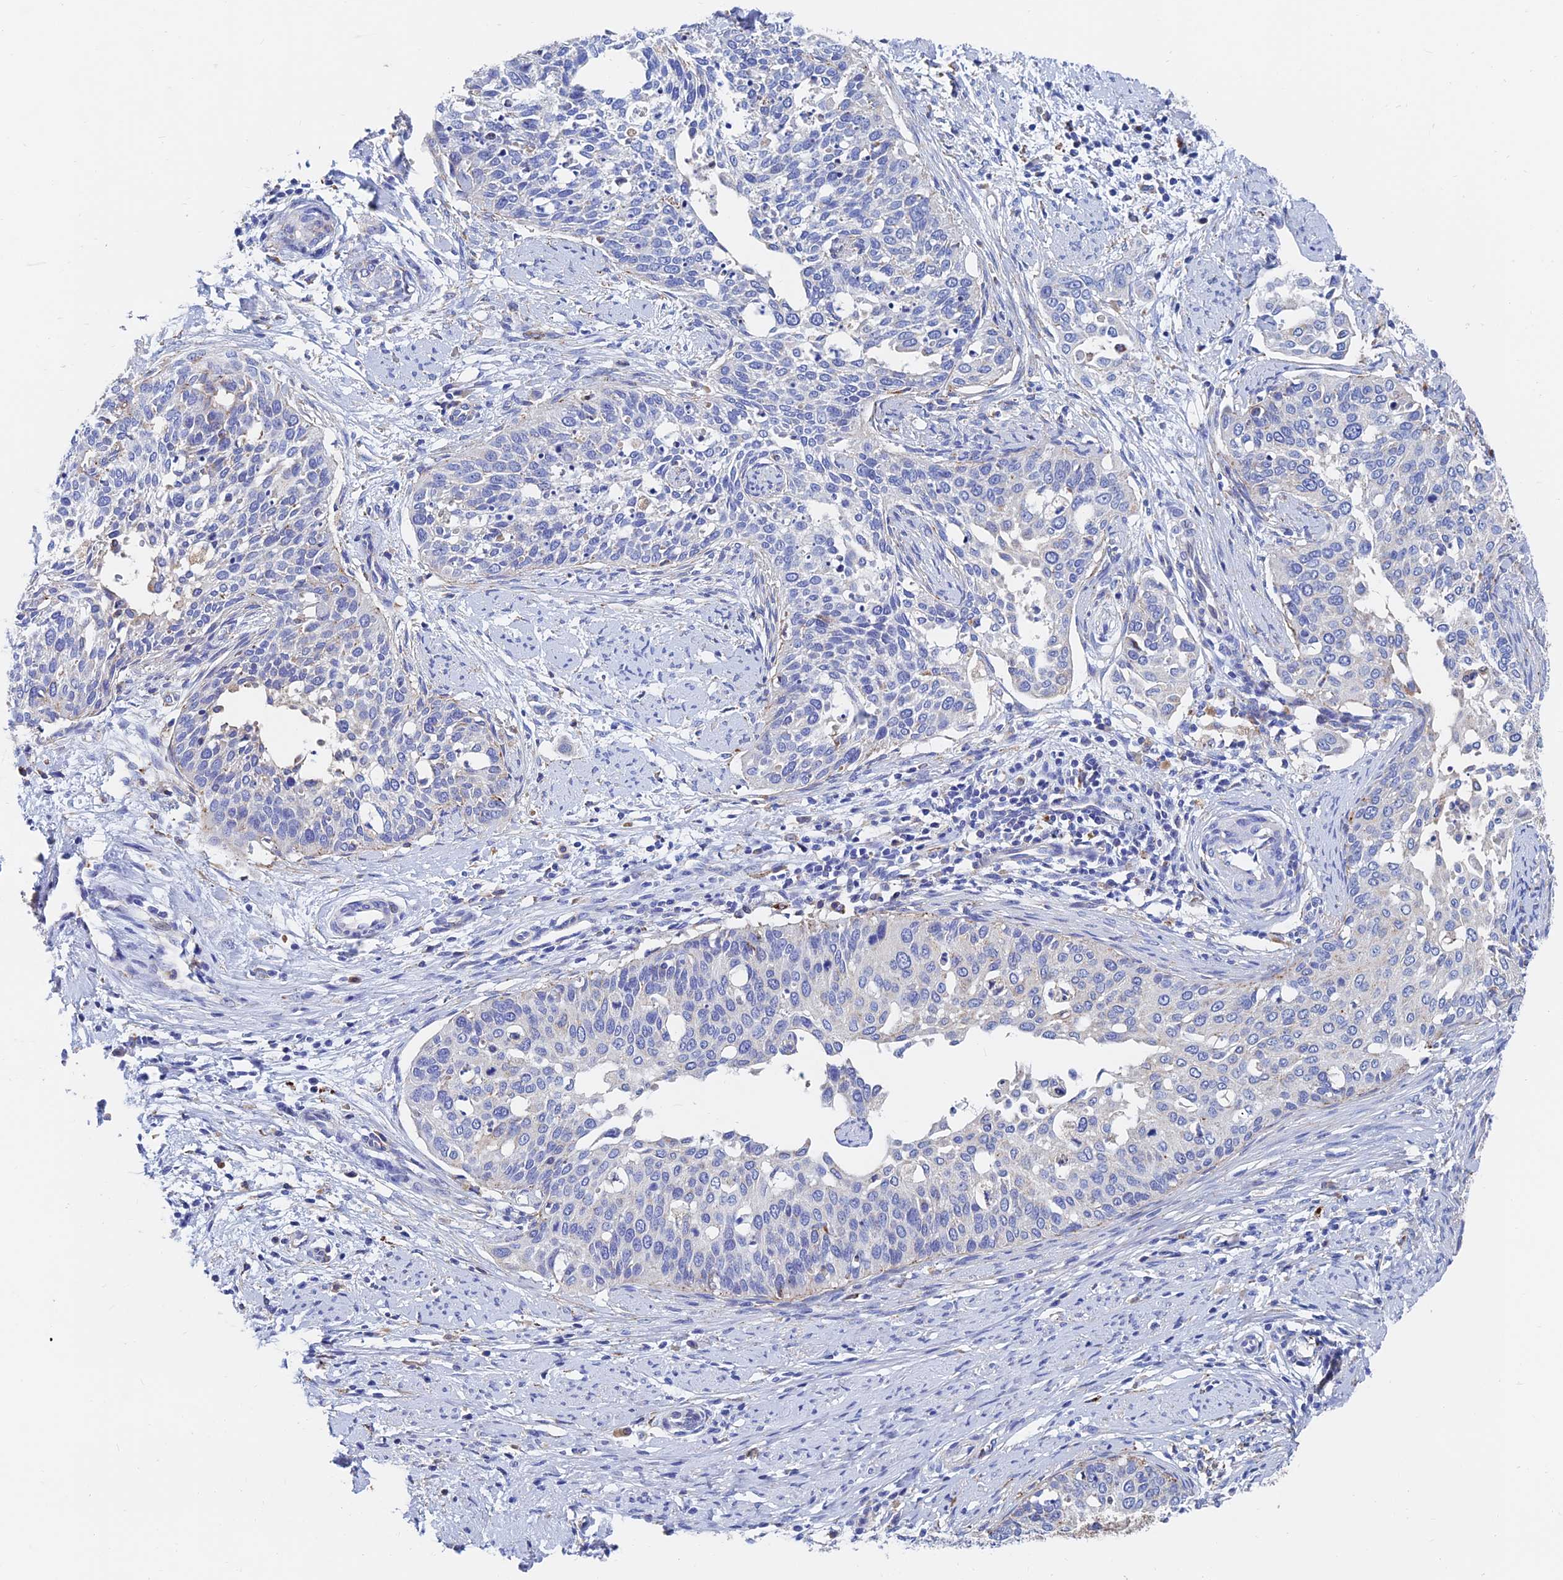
{"staining": {"intensity": "moderate", "quantity": "25%-75%", "location": "cytoplasmic/membranous"}, "tissue": "cervical cancer", "cell_type": "Tumor cells", "image_type": "cancer", "snomed": [{"axis": "morphology", "description": "Squamous cell carcinoma, NOS"}, {"axis": "topography", "description": "Cervix"}], "caption": "IHC (DAB) staining of cervical cancer demonstrates moderate cytoplasmic/membranous protein staining in about 25%-75% of tumor cells.", "gene": "SPNS1", "patient": {"sex": "female", "age": 44}}